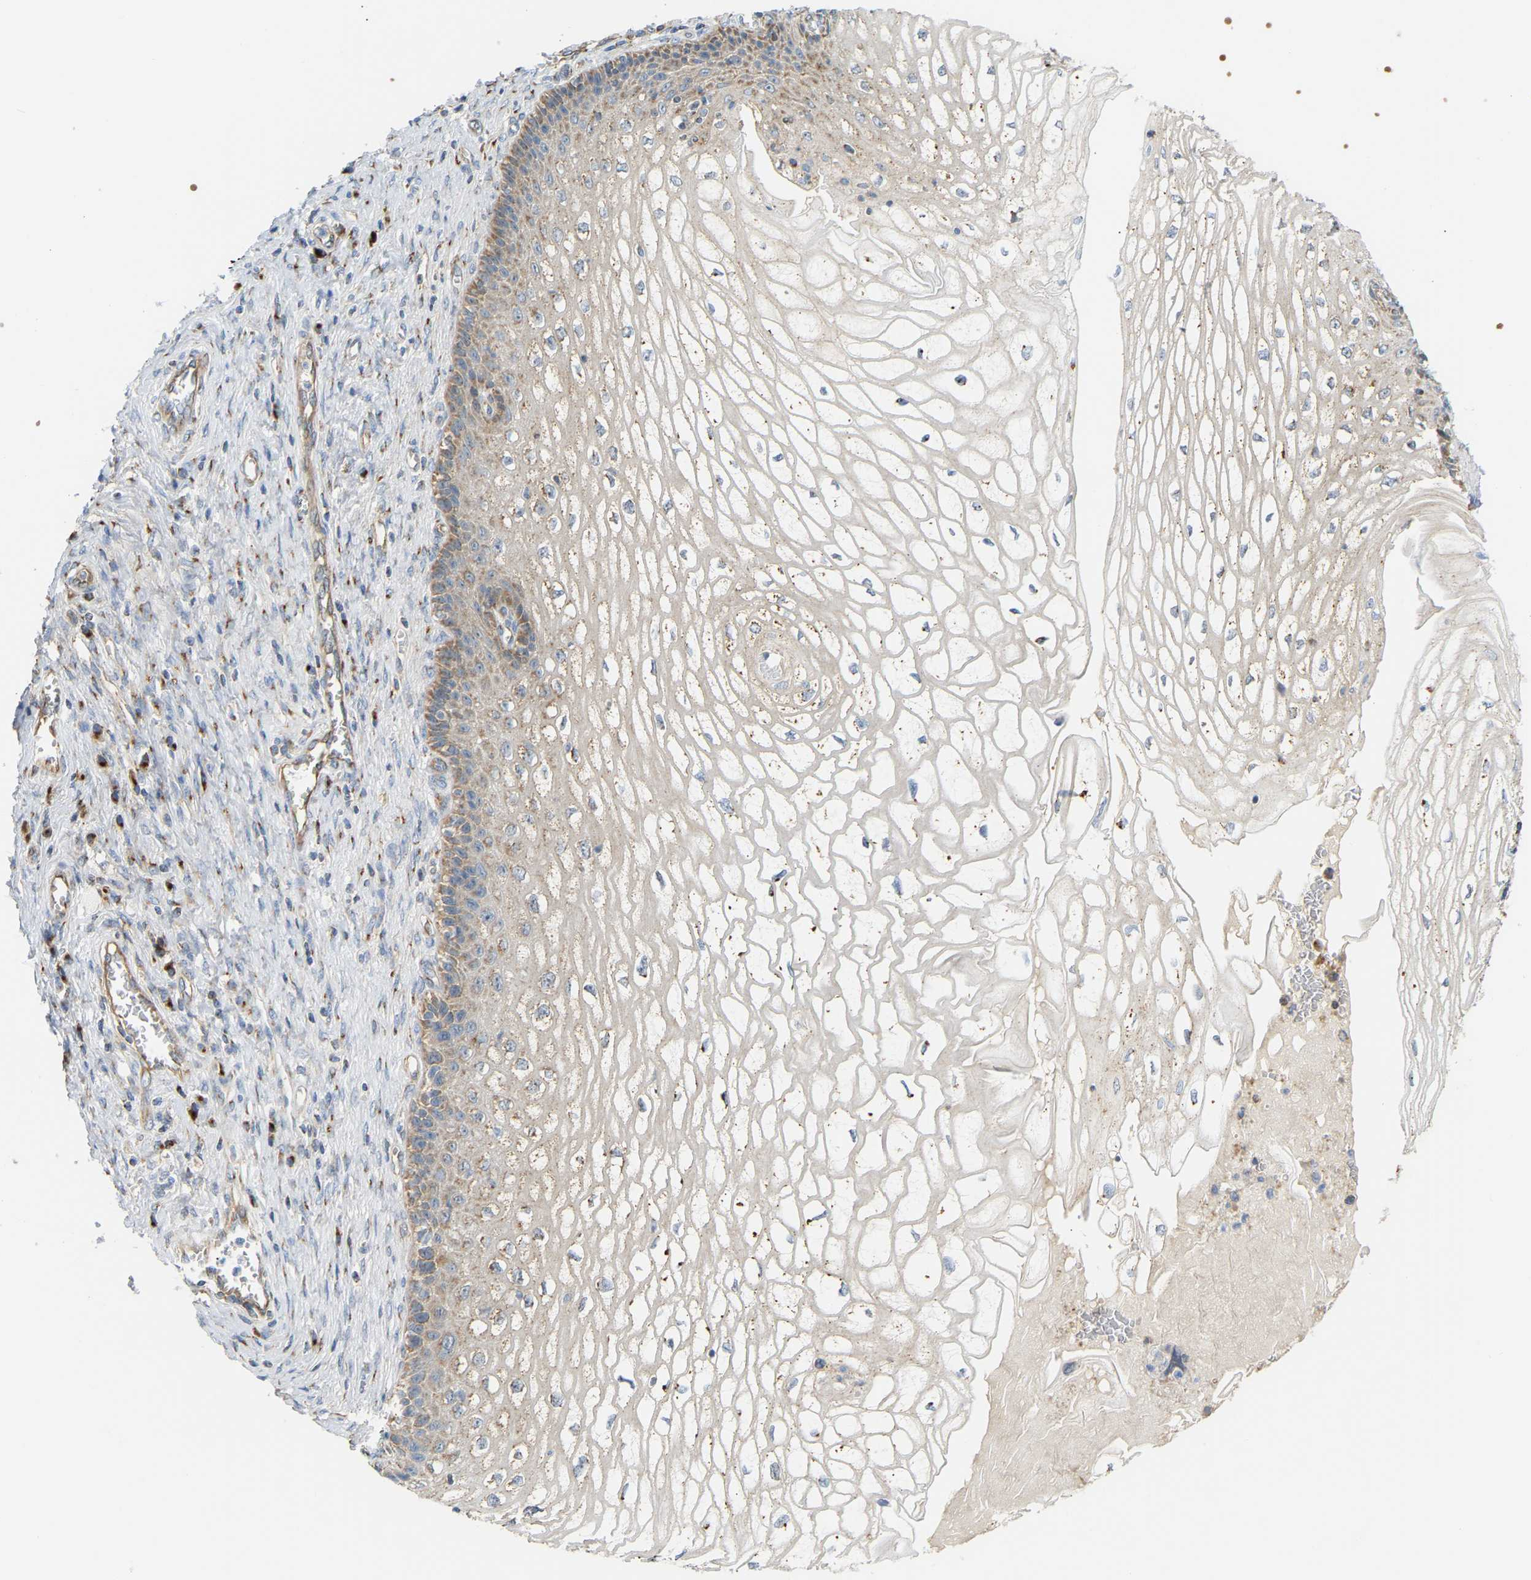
{"staining": {"intensity": "moderate", "quantity": ">75%", "location": "cytoplasmic/membranous"}, "tissue": "cervical cancer", "cell_type": "Tumor cells", "image_type": "cancer", "snomed": [{"axis": "morphology", "description": "Adenocarcinoma, NOS"}, {"axis": "topography", "description": "Cervix"}], "caption": "This histopathology image shows immunohistochemistry (IHC) staining of cervical cancer (adenocarcinoma), with medium moderate cytoplasmic/membranous staining in about >75% of tumor cells.", "gene": "YIPF2", "patient": {"sex": "female", "age": 44}}